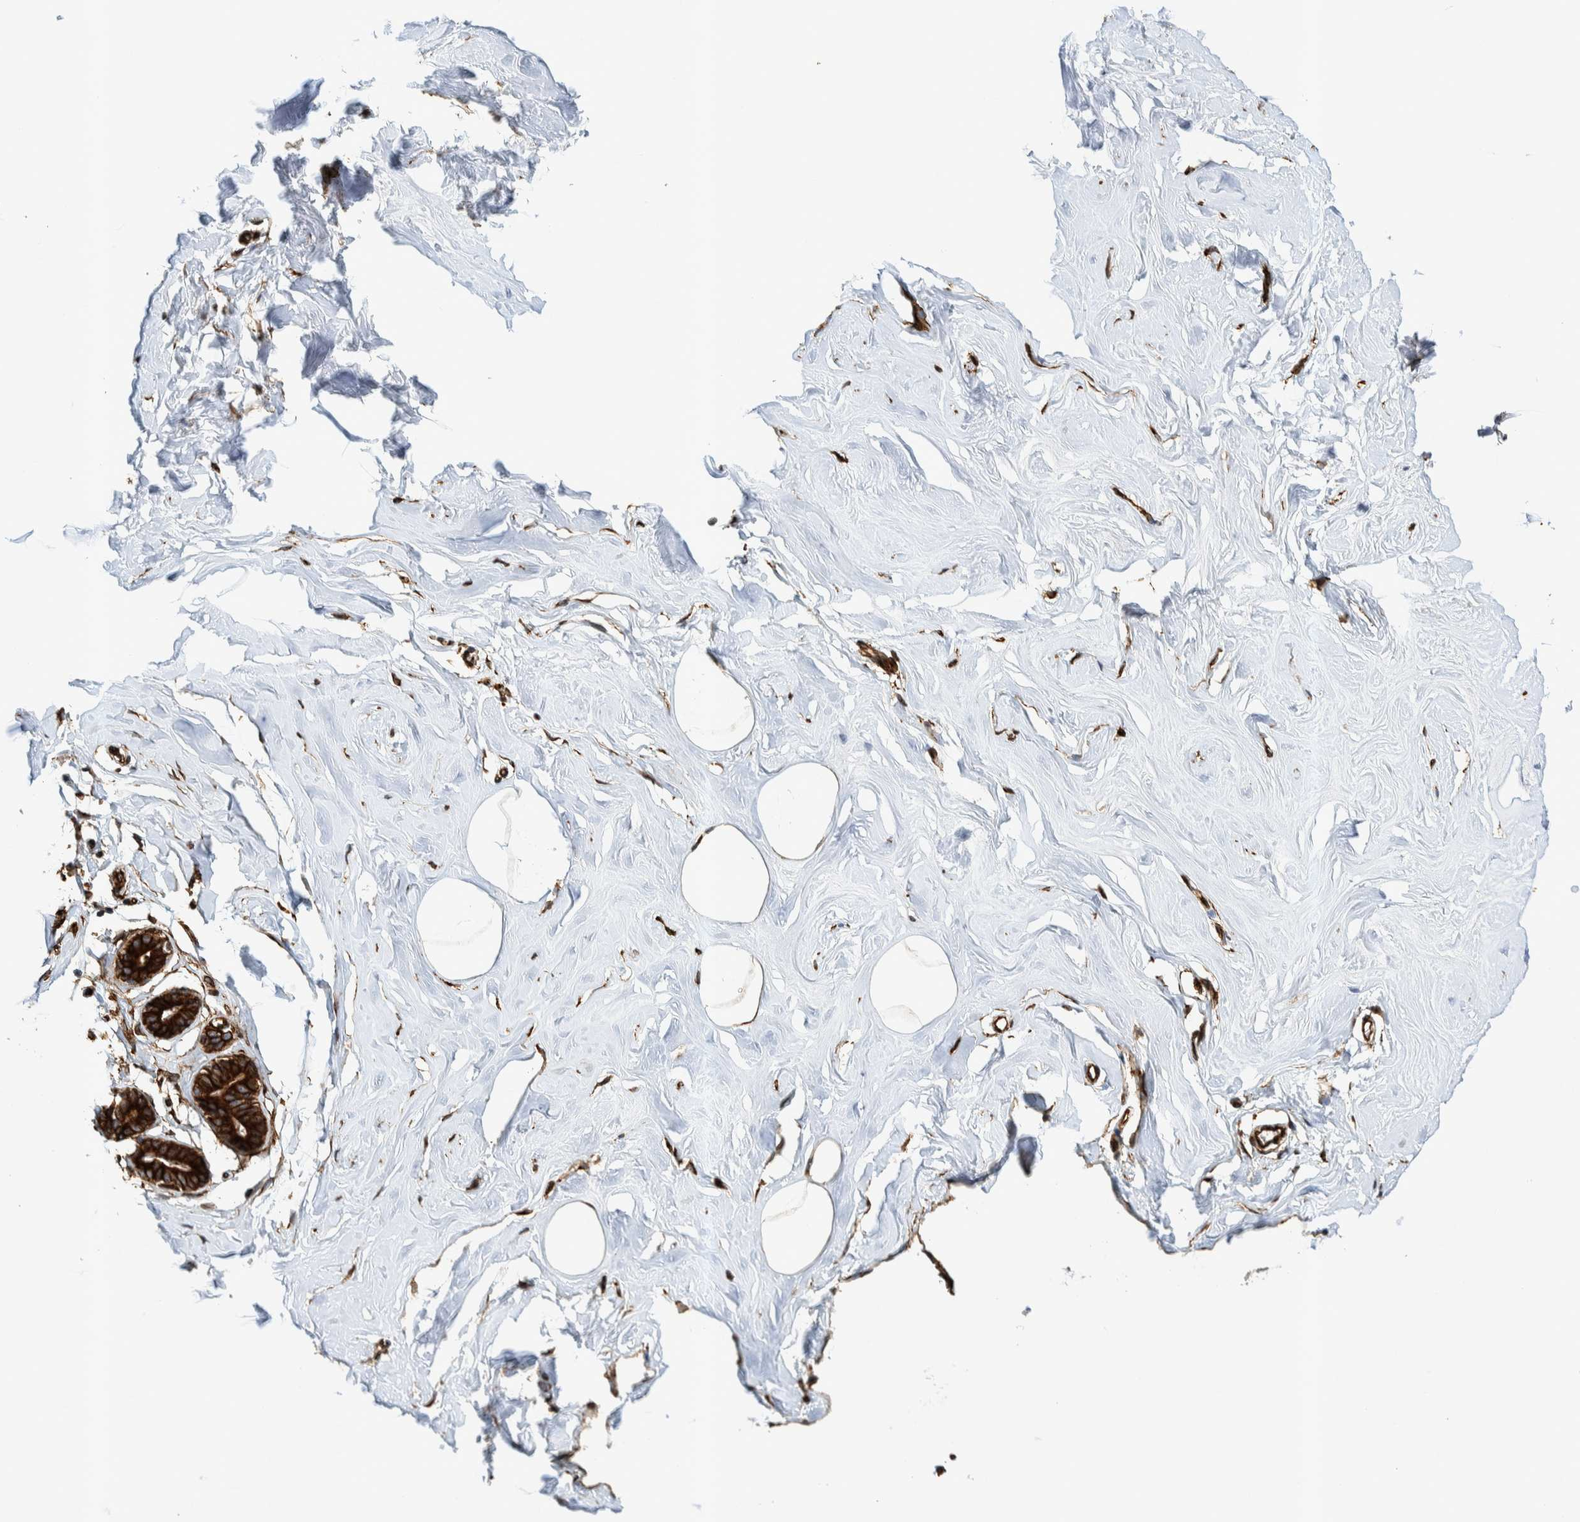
{"staining": {"intensity": "moderate", "quantity": ">75%", "location": "cytoplasmic/membranous"}, "tissue": "adipose tissue", "cell_type": "Adipocytes", "image_type": "normal", "snomed": [{"axis": "morphology", "description": "Normal tissue, NOS"}, {"axis": "morphology", "description": "Fibrosis, NOS"}, {"axis": "topography", "description": "Breast"}, {"axis": "topography", "description": "Adipose tissue"}], "caption": "Immunohistochemical staining of benign human adipose tissue exhibits medium levels of moderate cytoplasmic/membranous staining in approximately >75% of adipocytes. Ihc stains the protein in brown and the nuclei are stained blue.", "gene": "CCDC57", "patient": {"sex": "female", "age": 39}}